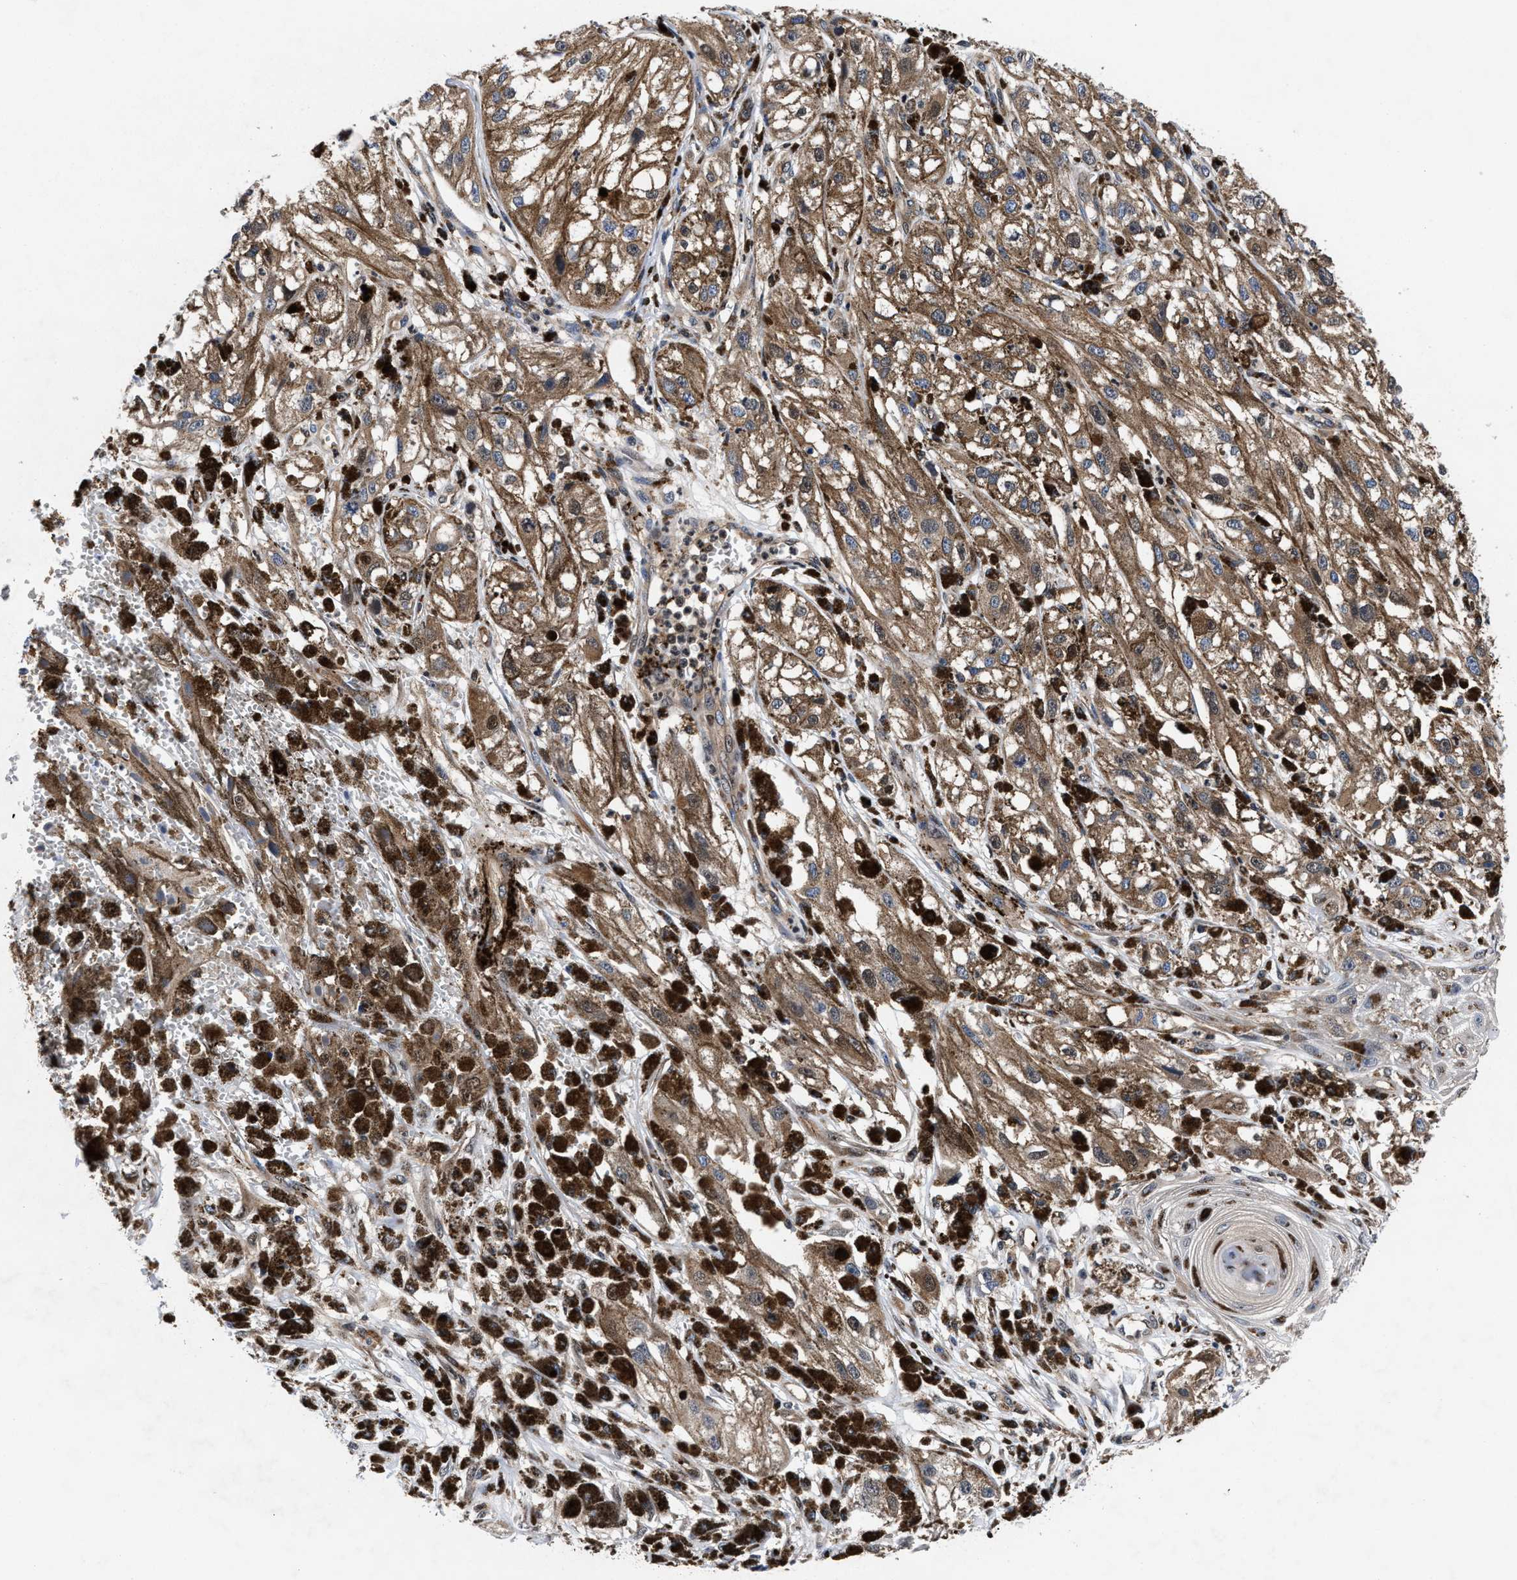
{"staining": {"intensity": "moderate", "quantity": ">75%", "location": "cytoplasmic/membranous"}, "tissue": "melanoma", "cell_type": "Tumor cells", "image_type": "cancer", "snomed": [{"axis": "morphology", "description": "Malignant melanoma, NOS"}, {"axis": "topography", "description": "Skin"}], "caption": "Immunohistochemistry (IHC) photomicrograph of melanoma stained for a protein (brown), which displays medium levels of moderate cytoplasmic/membranous positivity in about >75% of tumor cells.", "gene": "ACLY", "patient": {"sex": "male", "age": 88}}